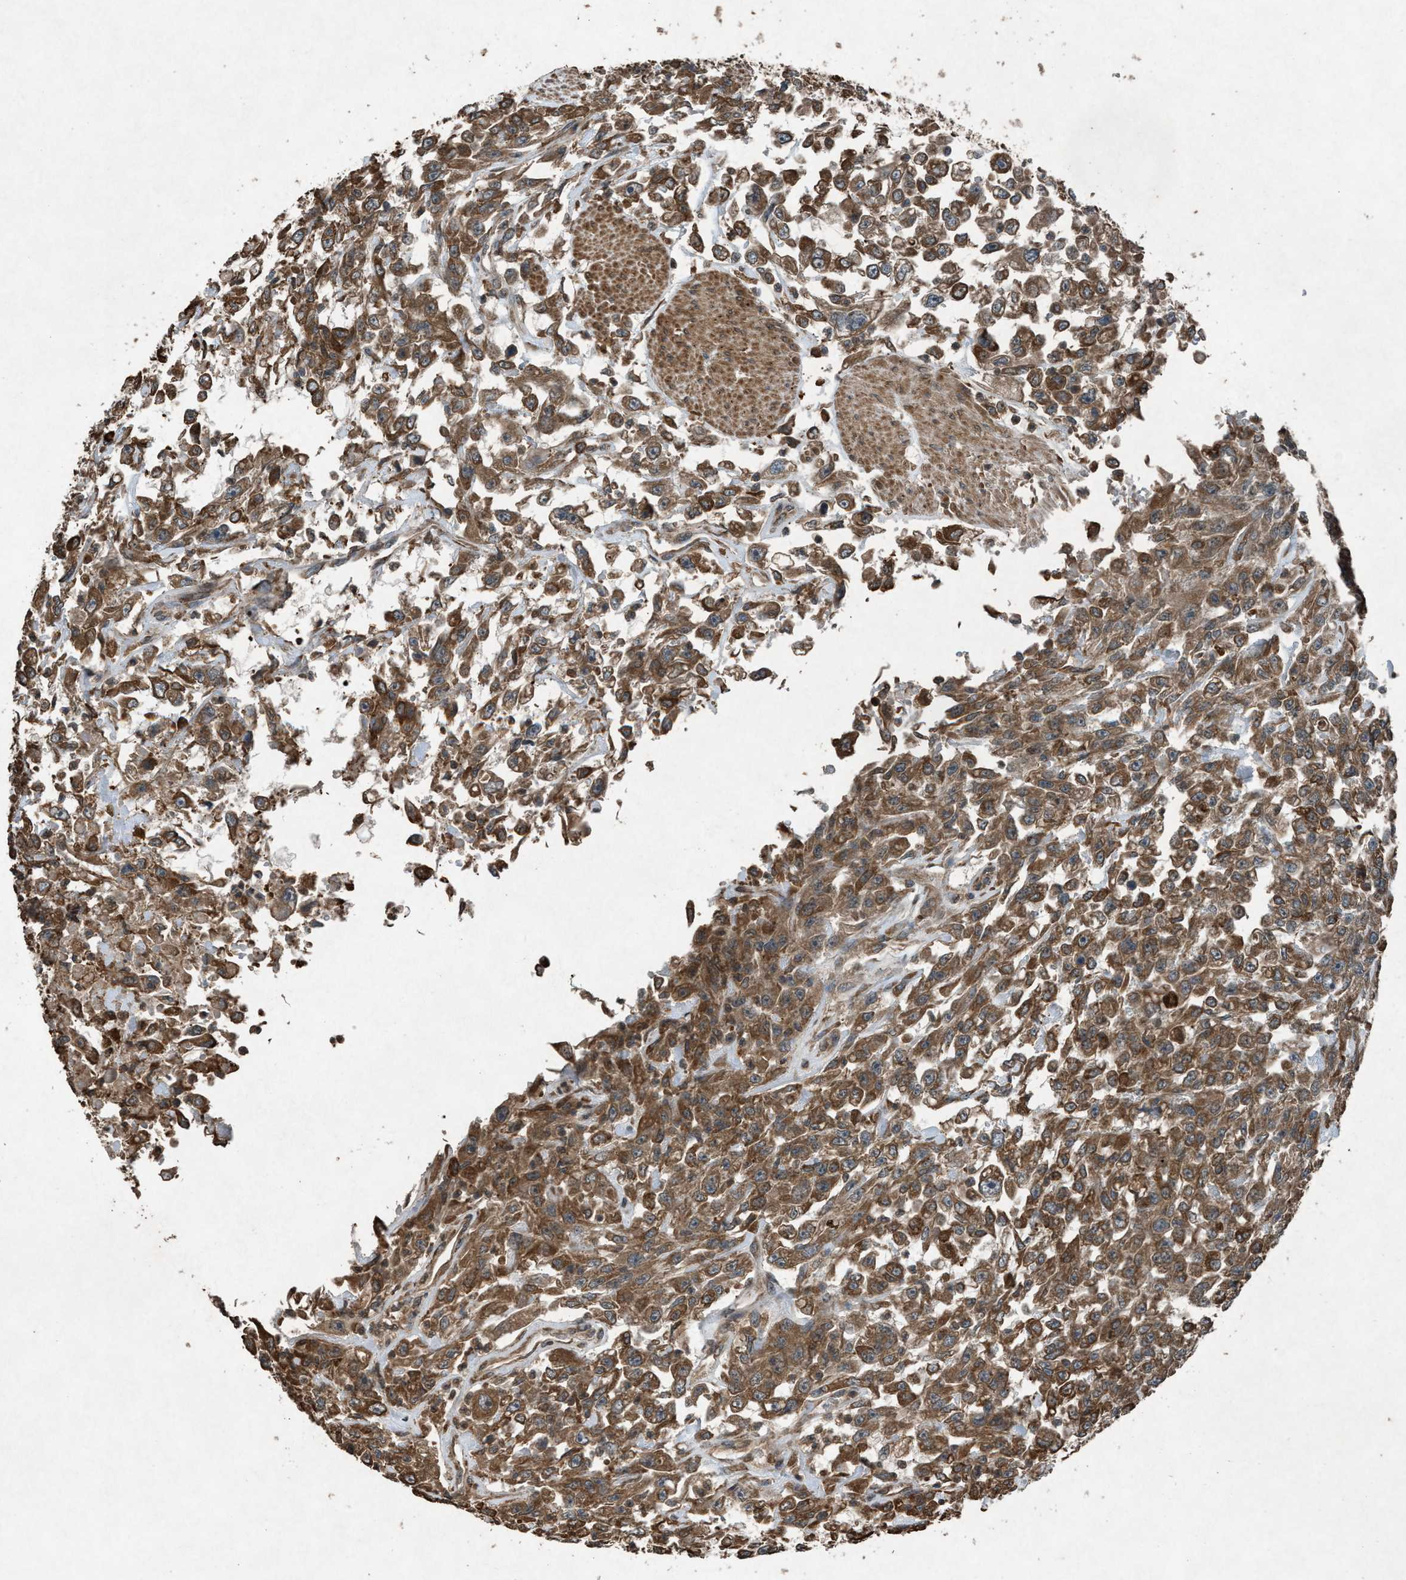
{"staining": {"intensity": "moderate", "quantity": ">75%", "location": "cytoplasmic/membranous"}, "tissue": "urothelial cancer", "cell_type": "Tumor cells", "image_type": "cancer", "snomed": [{"axis": "morphology", "description": "Urothelial carcinoma, High grade"}, {"axis": "topography", "description": "Urinary bladder"}], "caption": "A high-resolution photomicrograph shows immunohistochemistry (IHC) staining of urothelial carcinoma (high-grade), which exhibits moderate cytoplasmic/membranous positivity in about >75% of tumor cells.", "gene": "CALR", "patient": {"sex": "male", "age": 46}}